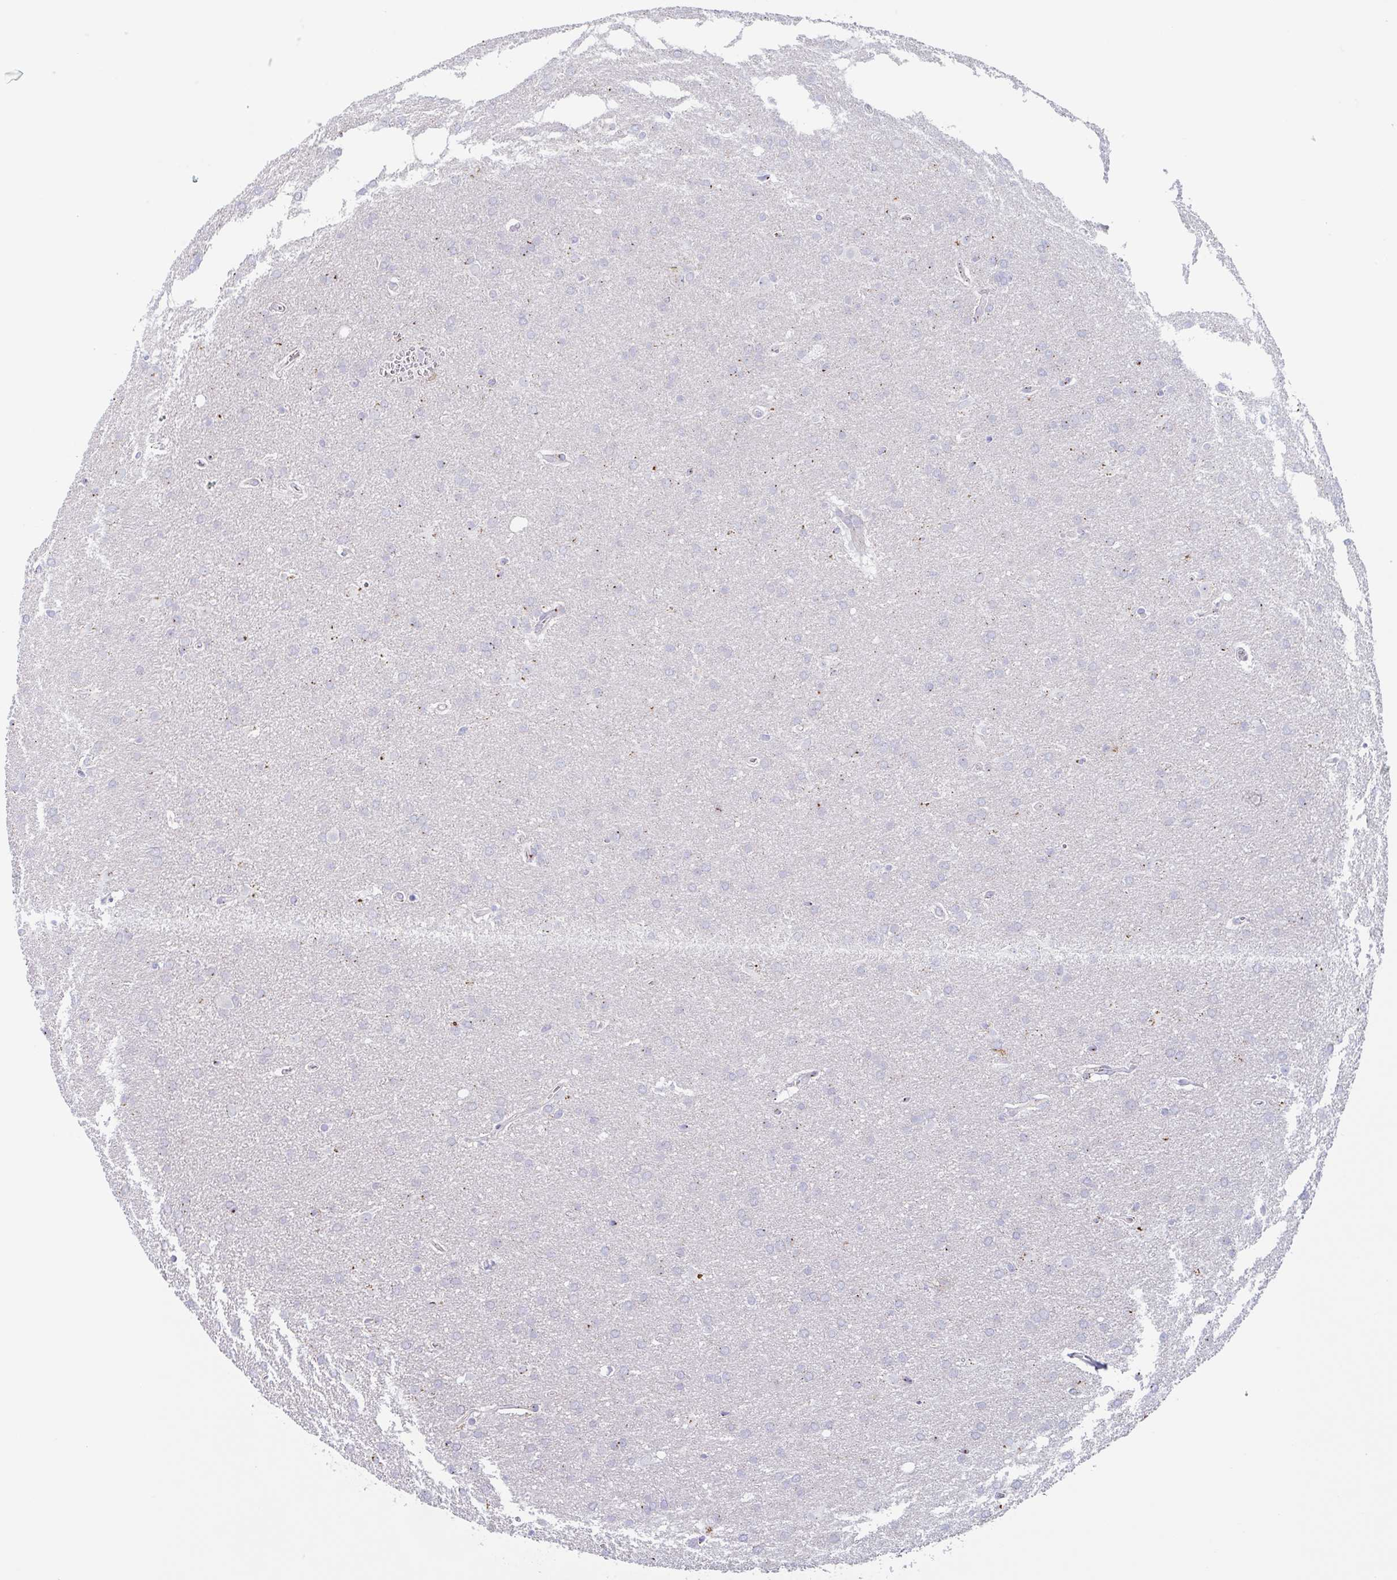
{"staining": {"intensity": "moderate", "quantity": "<25%", "location": "cytoplasmic/membranous"}, "tissue": "glioma", "cell_type": "Tumor cells", "image_type": "cancer", "snomed": [{"axis": "morphology", "description": "Glioma, malignant, Low grade"}, {"axis": "topography", "description": "Brain"}], "caption": "The immunohistochemical stain shows moderate cytoplasmic/membranous positivity in tumor cells of glioma tissue.", "gene": "CHMP5", "patient": {"sex": "female", "age": 32}}